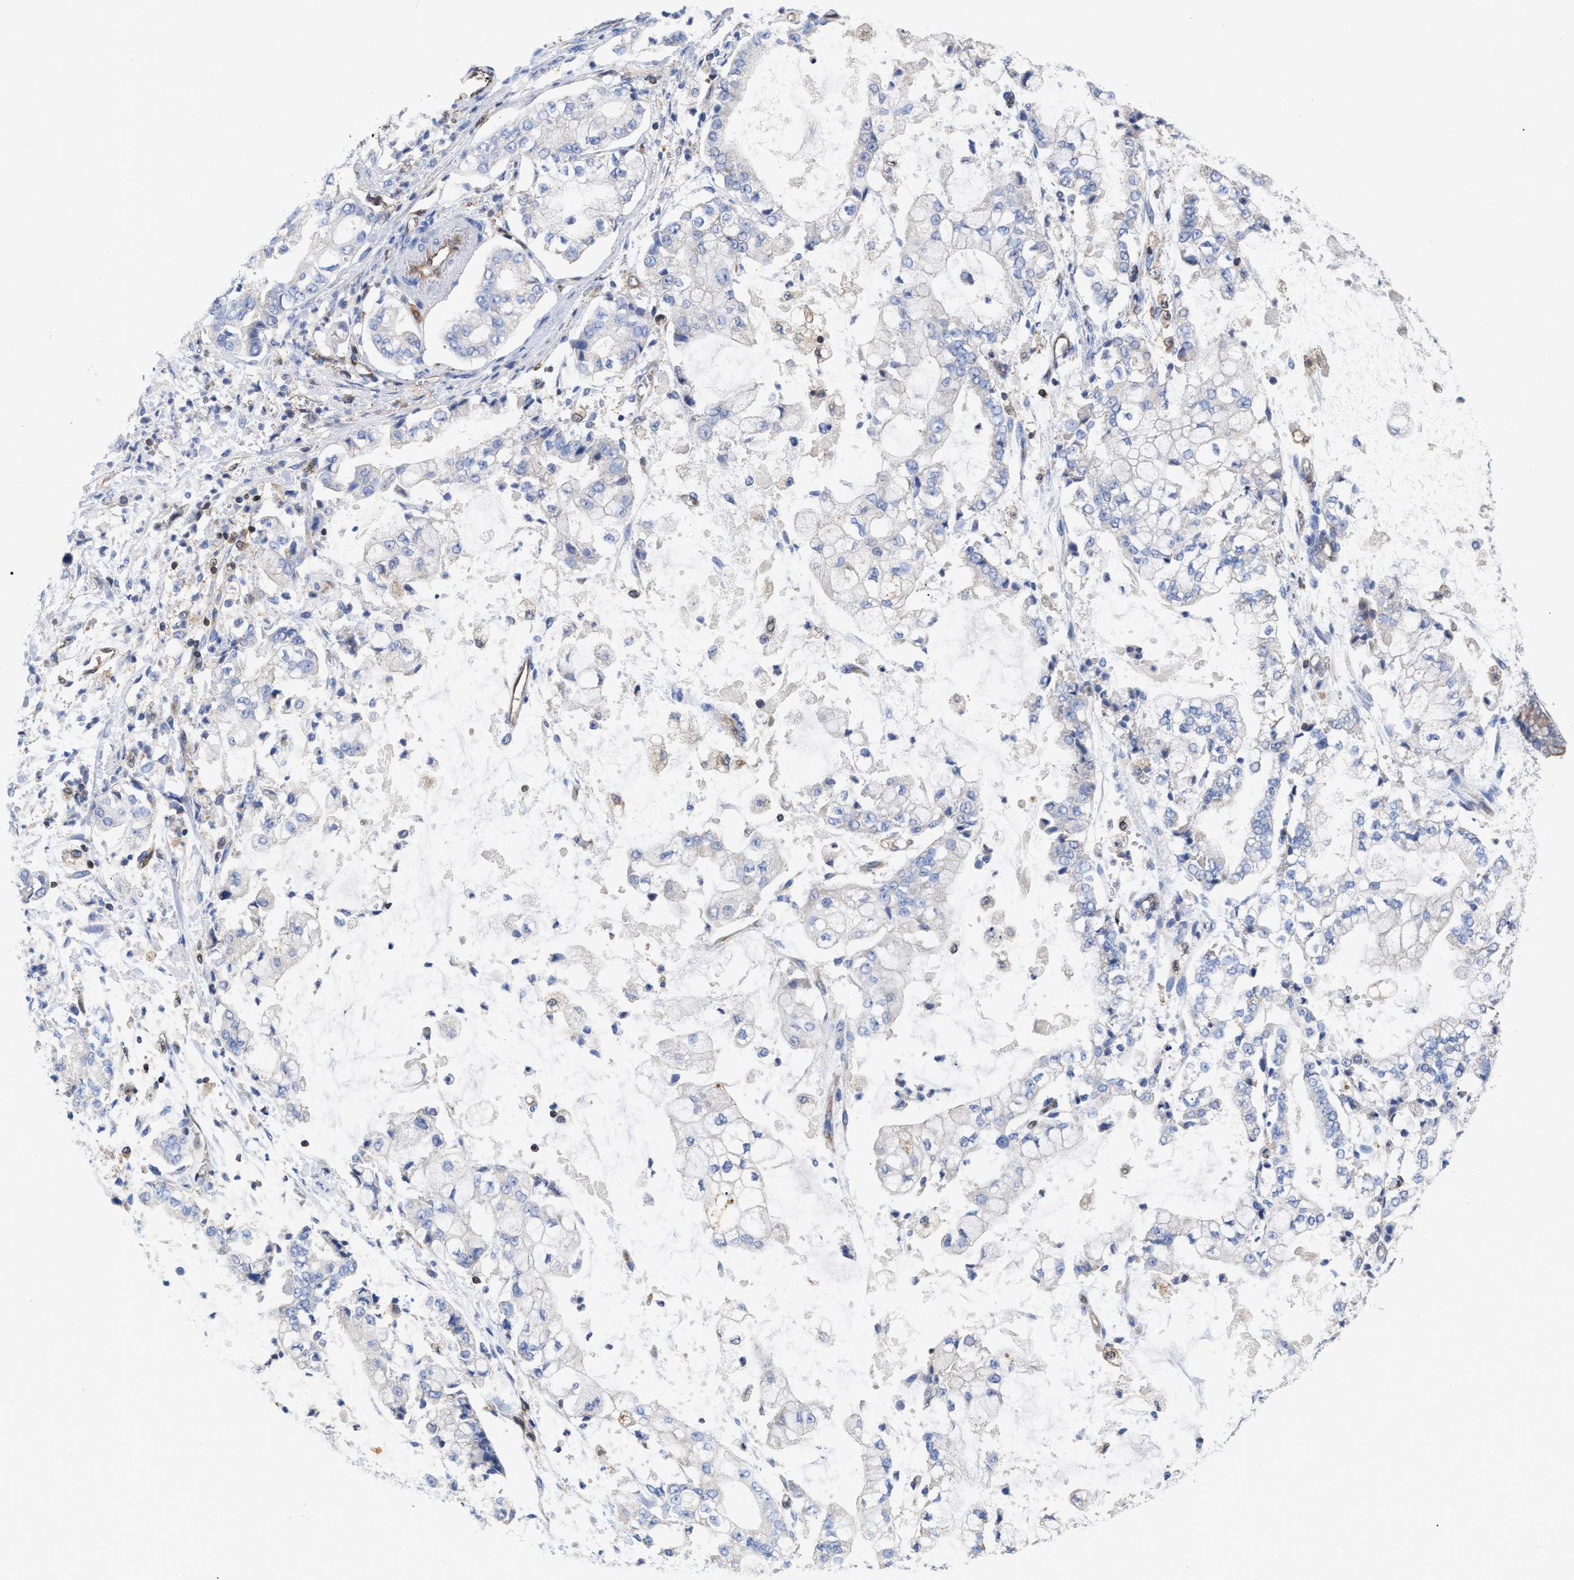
{"staining": {"intensity": "negative", "quantity": "none", "location": "none"}, "tissue": "stomach cancer", "cell_type": "Tumor cells", "image_type": "cancer", "snomed": [{"axis": "morphology", "description": "Adenocarcinoma, NOS"}, {"axis": "topography", "description": "Stomach"}], "caption": "Immunohistochemistry (IHC) histopathology image of neoplastic tissue: human stomach cancer (adenocarcinoma) stained with DAB exhibits no significant protein staining in tumor cells.", "gene": "GIMAP4", "patient": {"sex": "male", "age": 76}}